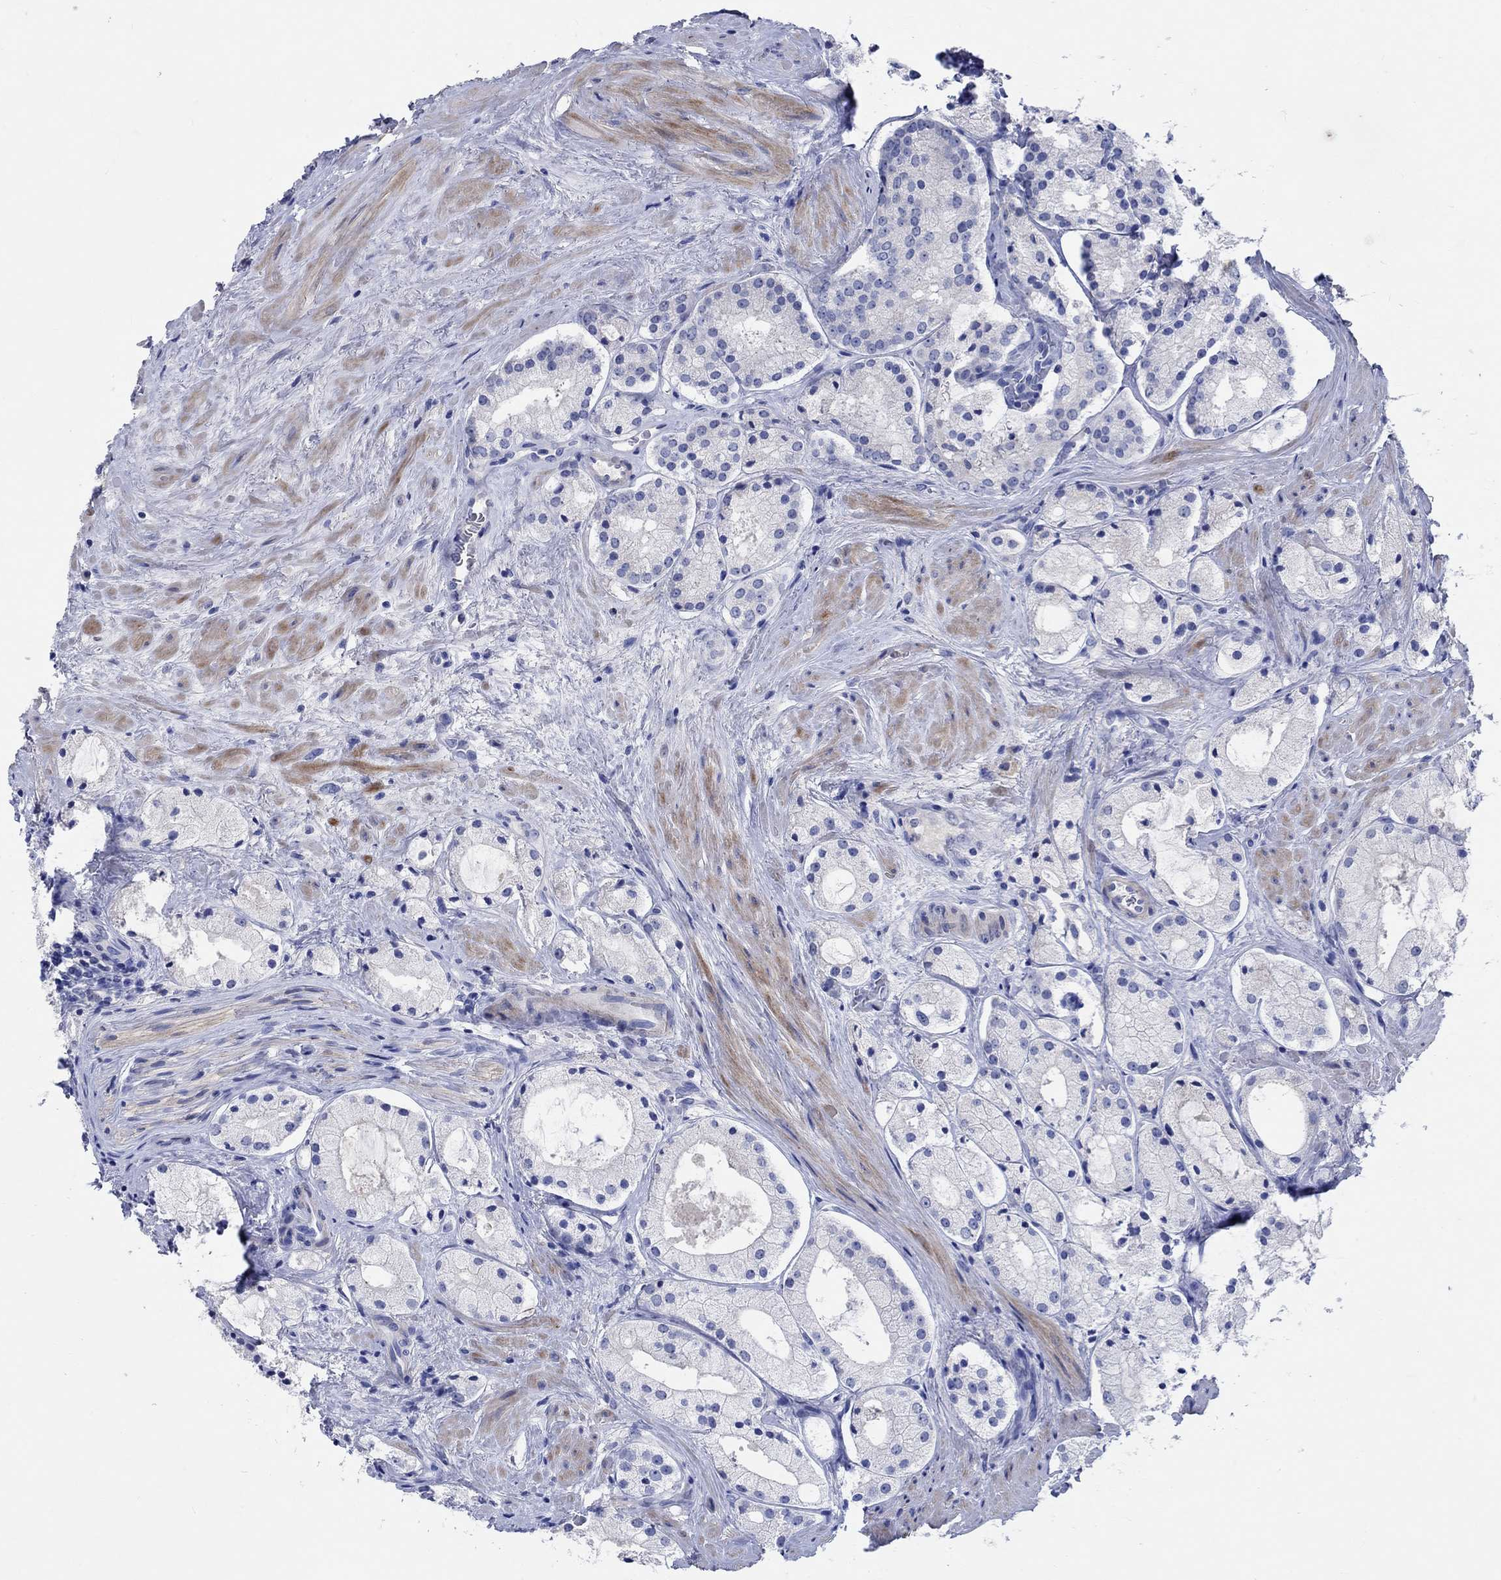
{"staining": {"intensity": "negative", "quantity": "none", "location": "none"}, "tissue": "prostate cancer", "cell_type": "Tumor cells", "image_type": "cancer", "snomed": [{"axis": "morphology", "description": "Adenocarcinoma, NOS"}, {"axis": "morphology", "description": "Adenocarcinoma, High grade"}, {"axis": "topography", "description": "Prostate"}], "caption": "Tumor cells are negative for protein expression in human prostate cancer (adenocarcinoma).", "gene": "SHISA4", "patient": {"sex": "male", "age": 64}}